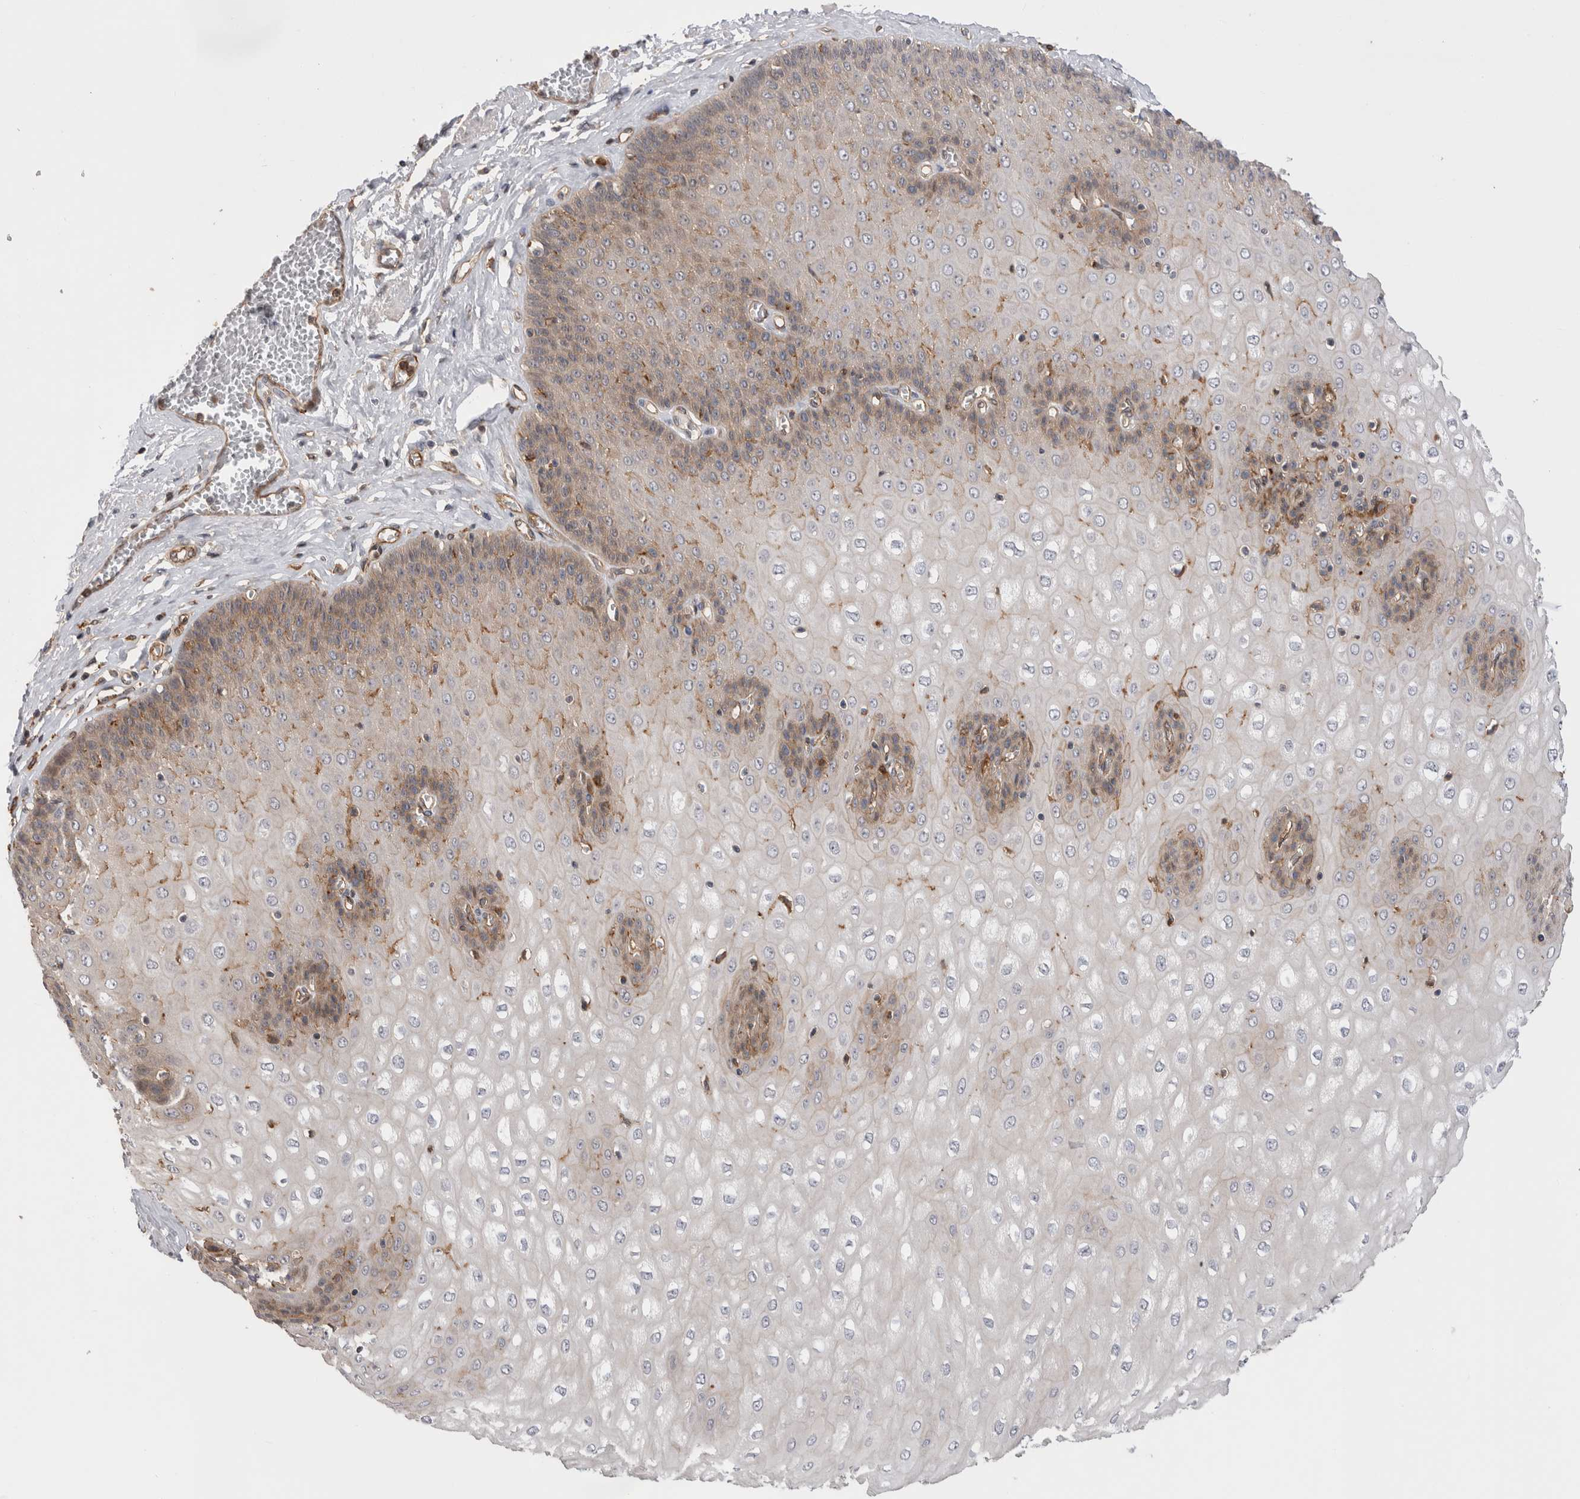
{"staining": {"intensity": "moderate", "quantity": "25%-75%", "location": "cytoplasmic/membranous"}, "tissue": "esophagus", "cell_type": "Squamous epithelial cells", "image_type": "normal", "snomed": [{"axis": "morphology", "description": "Normal tissue, NOS"}, {"axis": "topography", "description": "Esophagus"}], "caption": "Brown immunohistochemical staining in unremarkable esophagus reveals moderate cytoplasmic/membranous expression in approximately 25%-75% of squamous epithelial cells.", "gene": "BNIP2", "patient": {"sex": "male", "age": 60}}